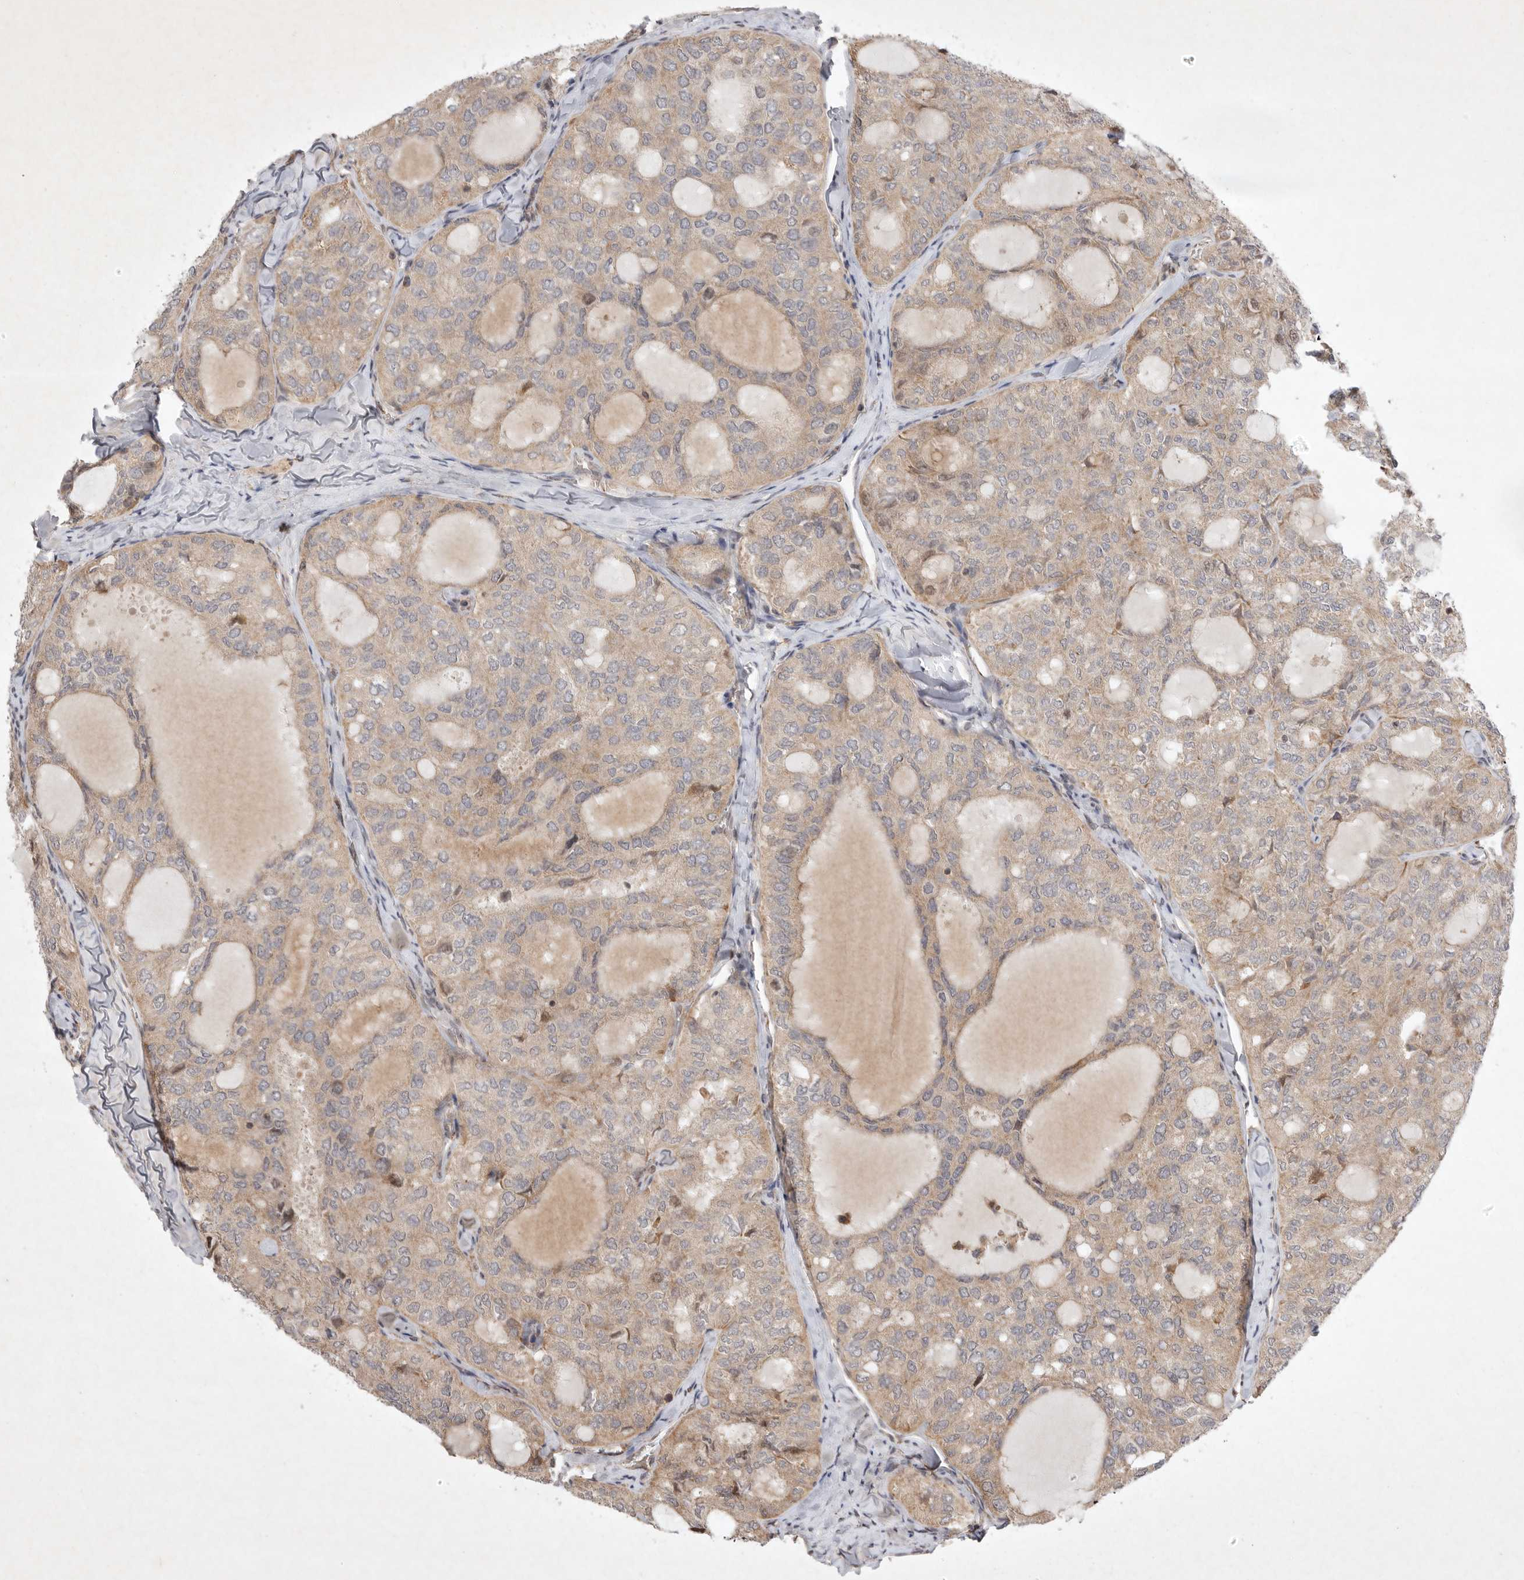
{"staining": {"intensity": "weak", "quantity": ">75%", "location": "cytoplasmic/membranous"}, "tissue": "thyroid cancer", "cell_type": "Tumor cells", "image_type": "cancer", "snomed": [{"axis": "morphology", "description": "Follicular adenoma carcinoma, NOS"}, {"axis": "topography", "description": "Thyroid gland"}], "caption": "The immunohistochemical stain highlights weak cytoplasmic/membranous staining in tumor cells of thyroid follicular adenoma carcinoma tissue.", "gene": "EIF2AK1", "patient": {"sex": "male", "age": 75}}